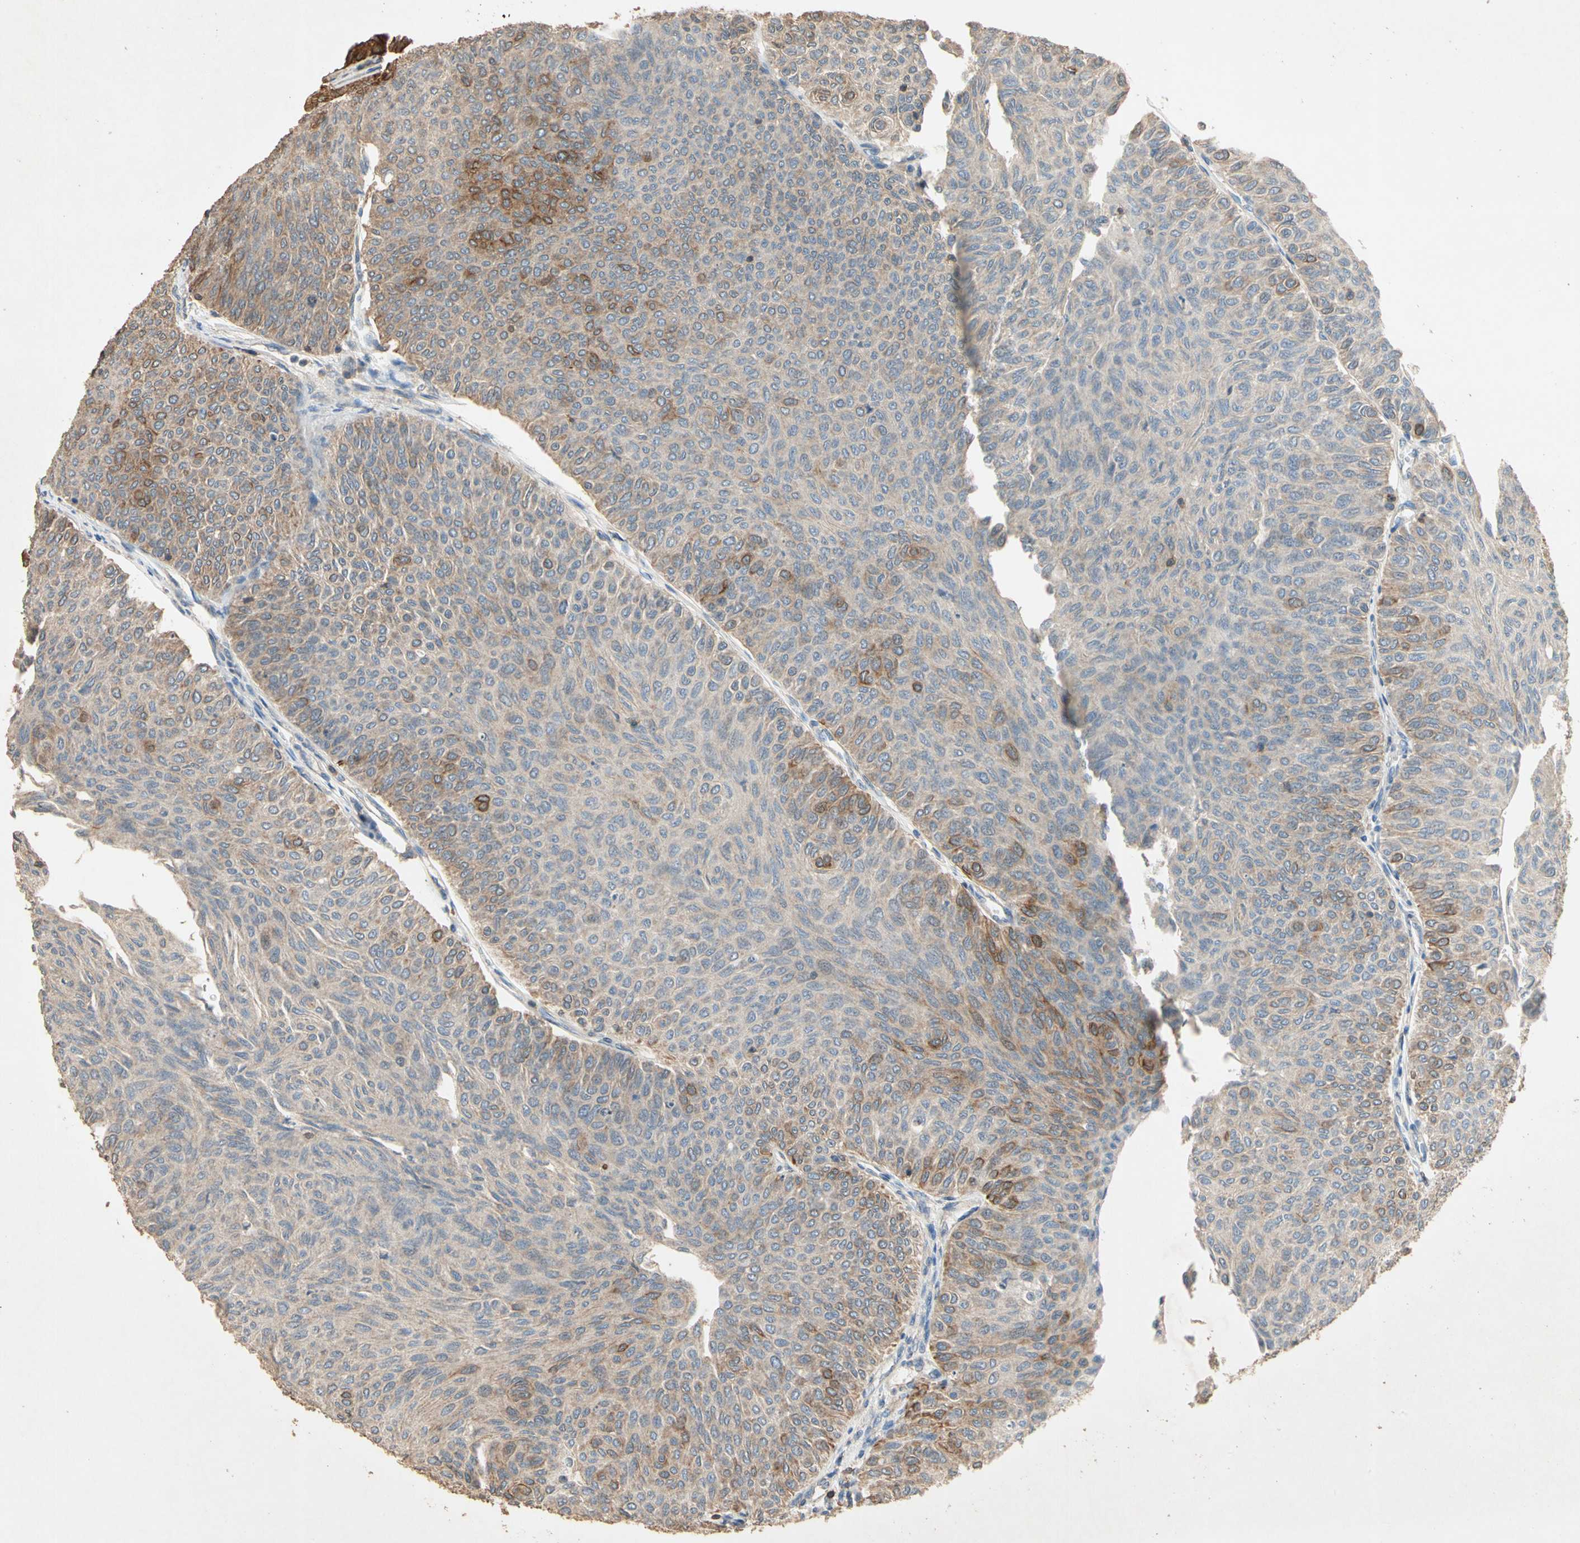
{"staining": {"intensity": "moderate", "quantity": "<25%", "location": "cytoplasmic/membranous"}, "tissue": "urothelial cancer", "cell_type": "Tumor cells", "image_type": "cancer", "snomed": [{"axis": "morphology", "description": "Urothelial carcinoma, Low grade"}, {"axis": "topography", "description": "Urinary bladder"}], "caption": "Human low-grade urothelial carcinoma stained with a protein marker shows moderate staining in tumor cells.", "gene": "MAP3K10", "patient": {"sex": "male", "age": 78}}